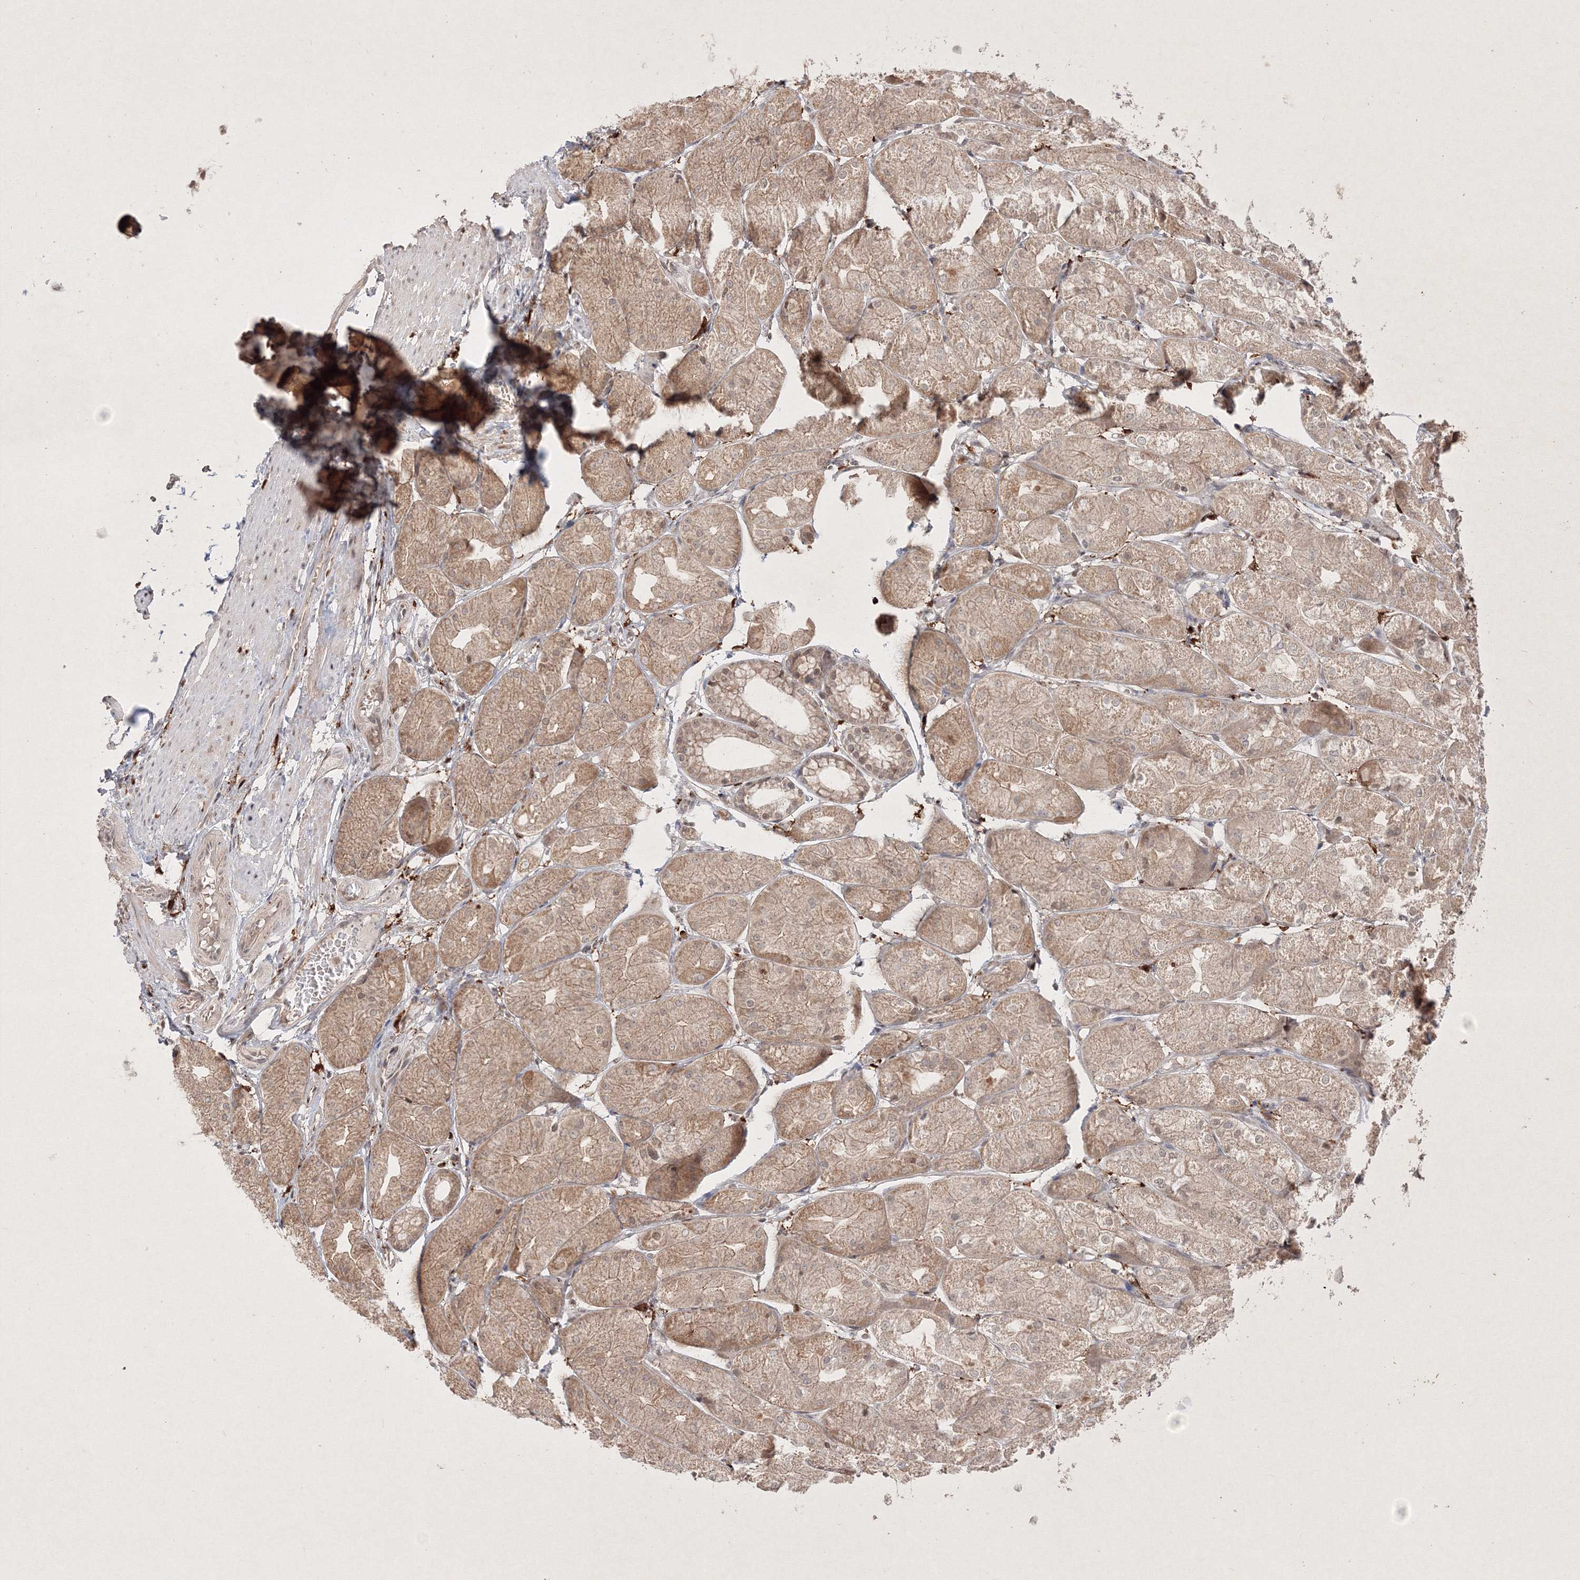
{"staining": {"intensity": "moderate", "quantity": ">75%", "location": "cytoplasmic/membranous"}, "tissue": "stomach", "cell_type": "Glandular cells", "image_type": "normal", "snomed": [{"axis": "morphology", "description": "Normal tissue, NOS"}, {"axis": "topography", "description": "Stomach, upper"}], "caption": "Protein expression analysis of normal human stomach reveals moderate cytoplasmic/membranous expression in approximately >75% of glandular cells.", "gene": "TAB1", "patient": {"sex": "male", "age": 72}}